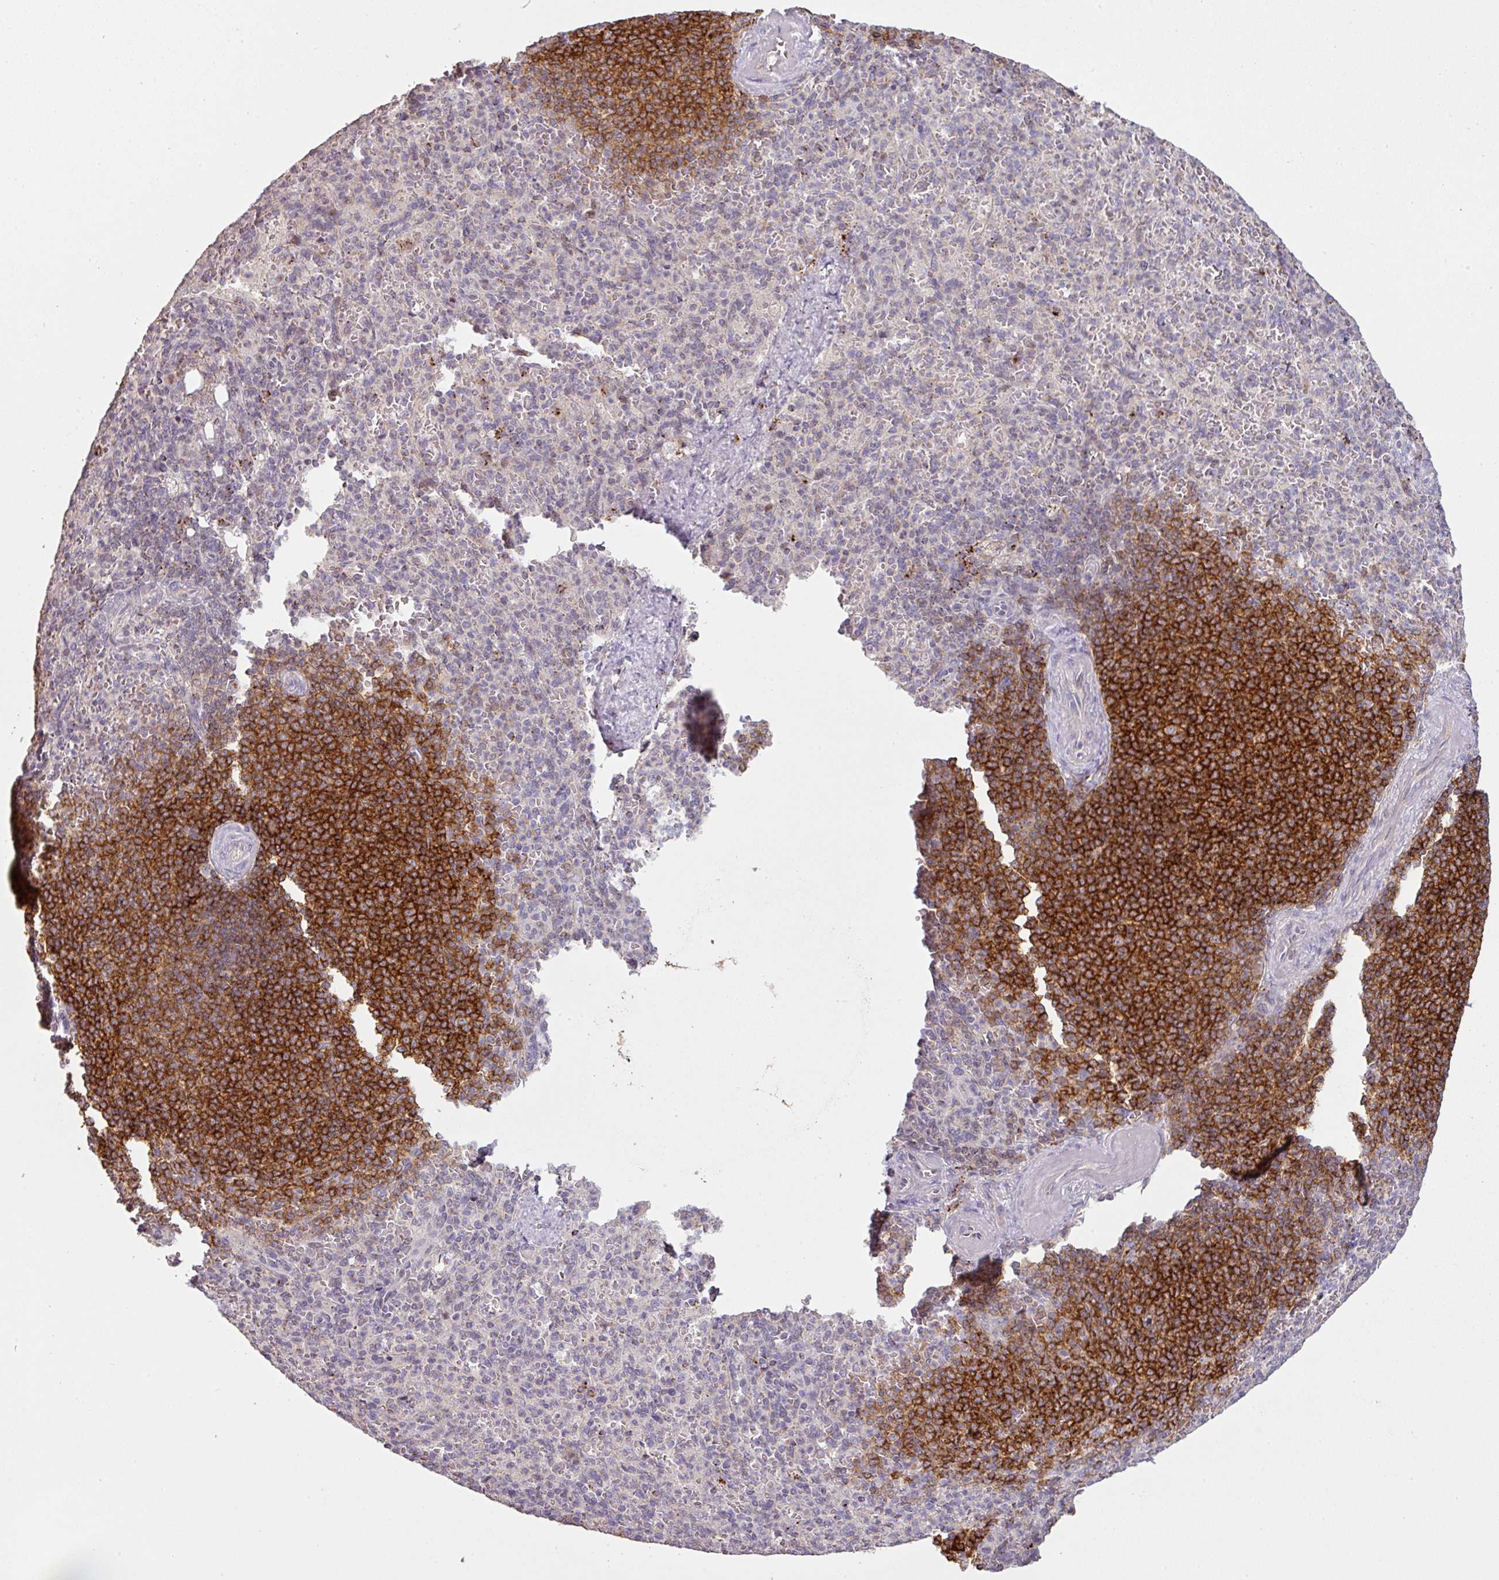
{"staining": {"intensity": "strong", "quantity": "<25%", "location": "cytoplasmic/membranous"}, "tissue": "spleen", "cell_type": "Cells in red pulp", "image_type": "normal", "snomed": [{"axis": "morphology", "description": "Normal tissue, NOS"}, {"axis": "topography", "description": "Spleen"}], "caption": "This is a photomicrograph of immunohistochemistry (IHC) staining of unremarkable spleen, which shows strong expression in the cytoplasmic/membranous of cells in red pulp.", "gene": "CXCR5", "patient": {"sex": "female", "age": 74}}